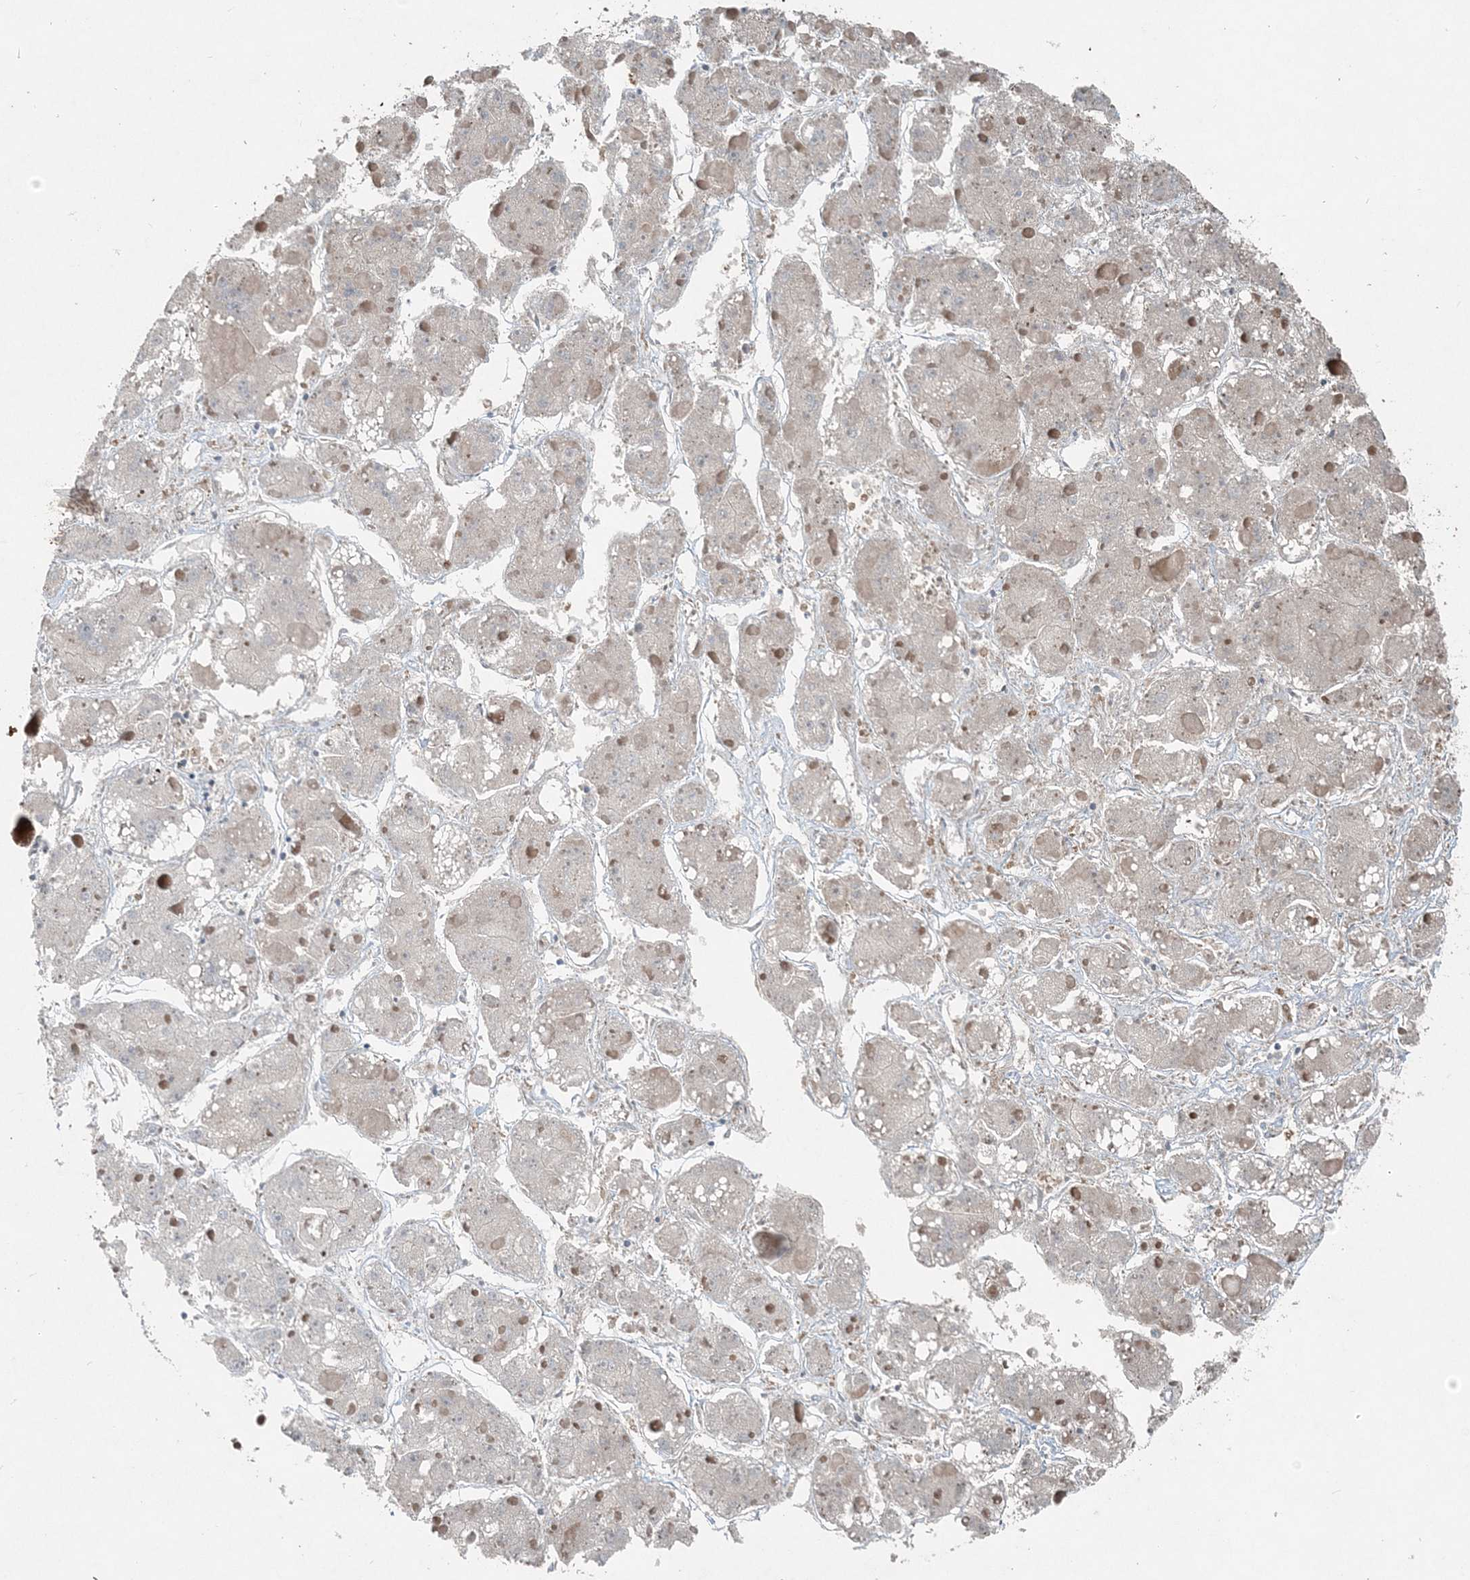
{"staining": {"intensity": "negative", "quantity": "none", "location": "none"}, "tissue": "liver cancer", "cell_type": "Tumor cells", "image_type": "cancer", "snomed": [{"axis": "morphology", "description": "Carcinoma, Hepatocellular, NOS"}, {"axis": "topography", "description": "Liver"}], "caption": "Immunohistochemical staining of human hepatocellular carcinoma (liver) displays no significant staining in tumor cells. (DAB immunohistochemistry (IHC), high magnification).", "gene": "INTU", "patient": {"sex": "female", "age": 73}}